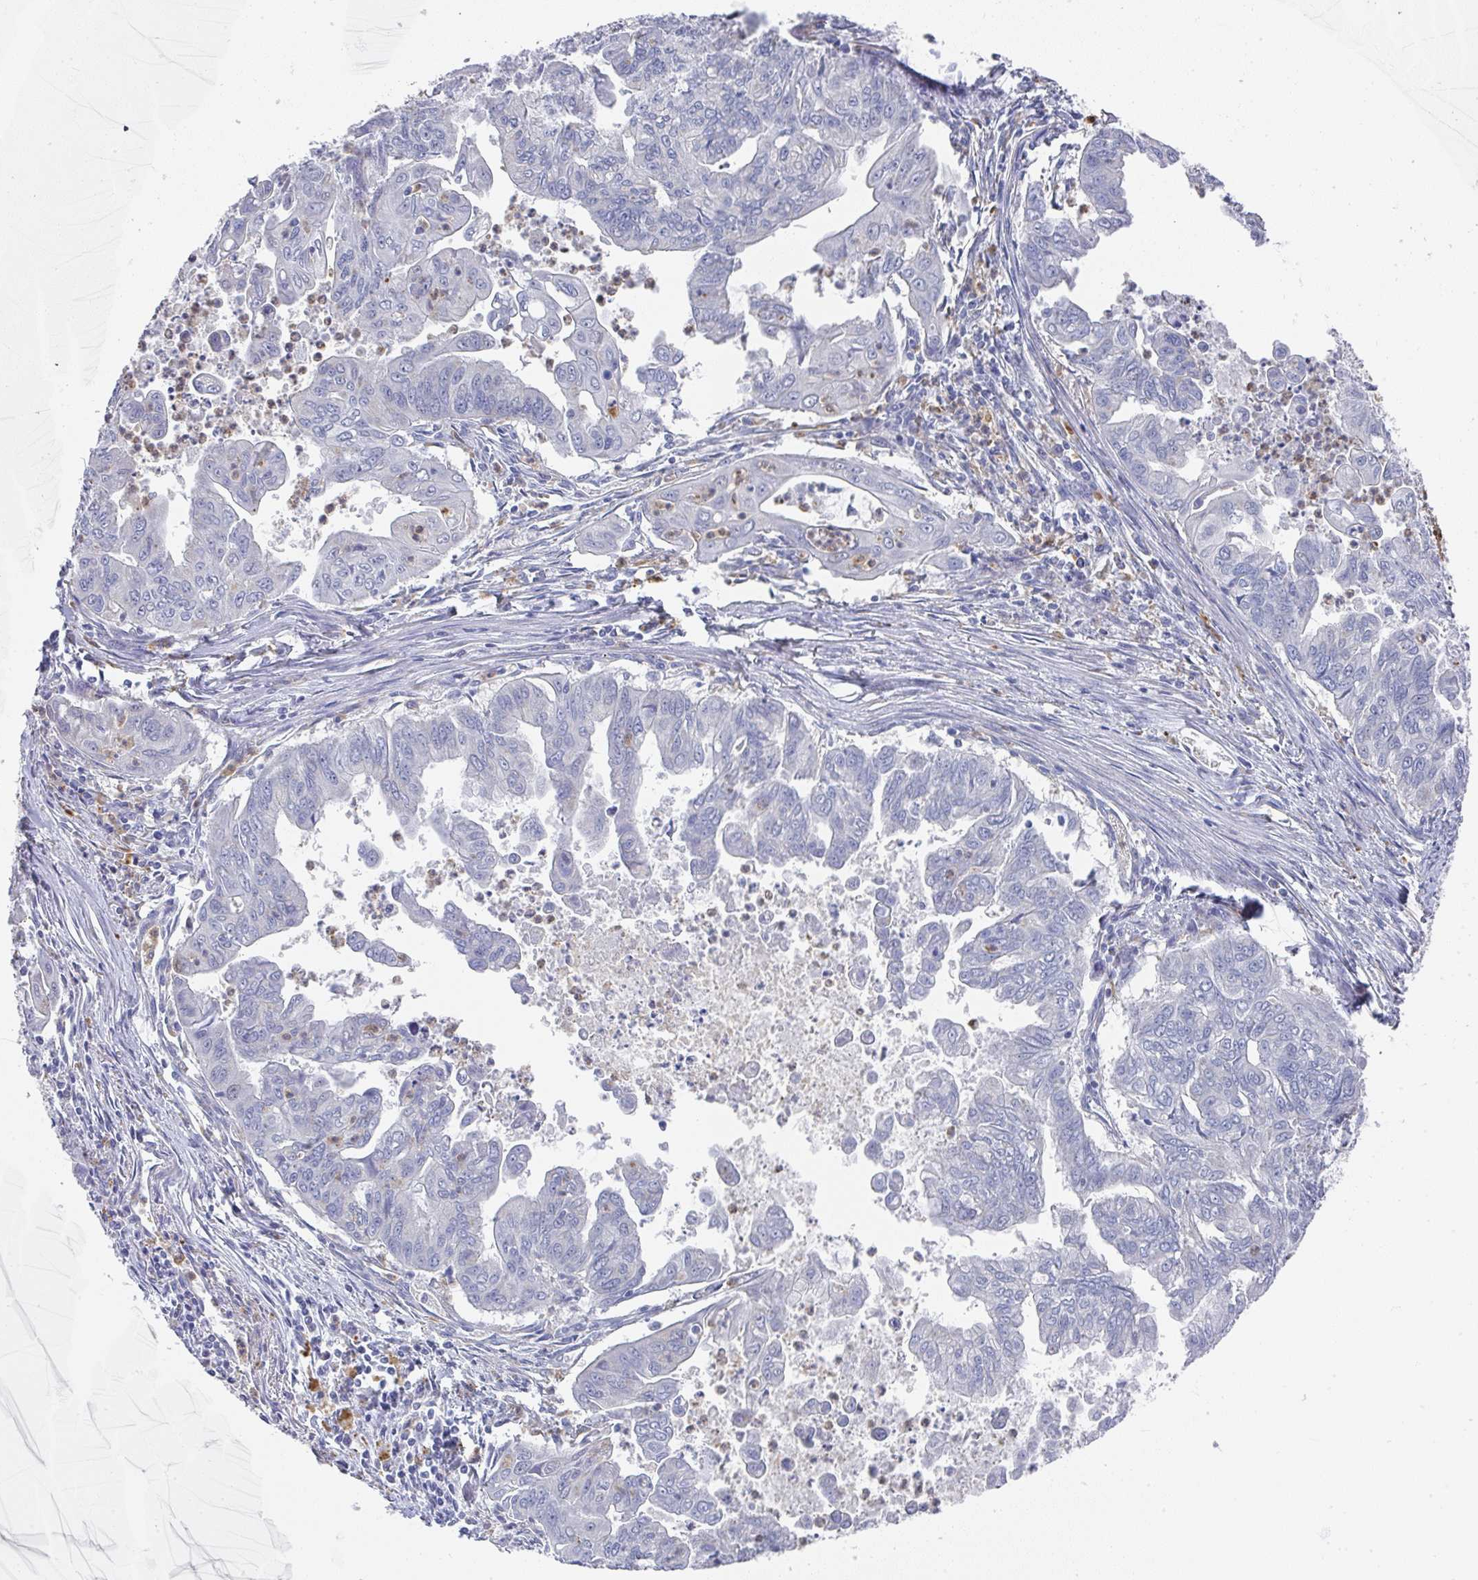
{"staining": {"intensity": "negative", "quantity": "none", "location": "none"}, "tissue": "stomach cancer", "cell_type": "Tumor cells", "image_type": "cancer", "snomed": [{"axis": "morphology", "description": "Adenocarcinoma, NOS"}, {"axis": "topography", "description": "Stomach, upper"}], "caption": "Protein analysis of stomach cancer exhibits no significant staining in tumor cells.", "gene": "NCF1", "patient": {"sex": "male", "age": 80}}